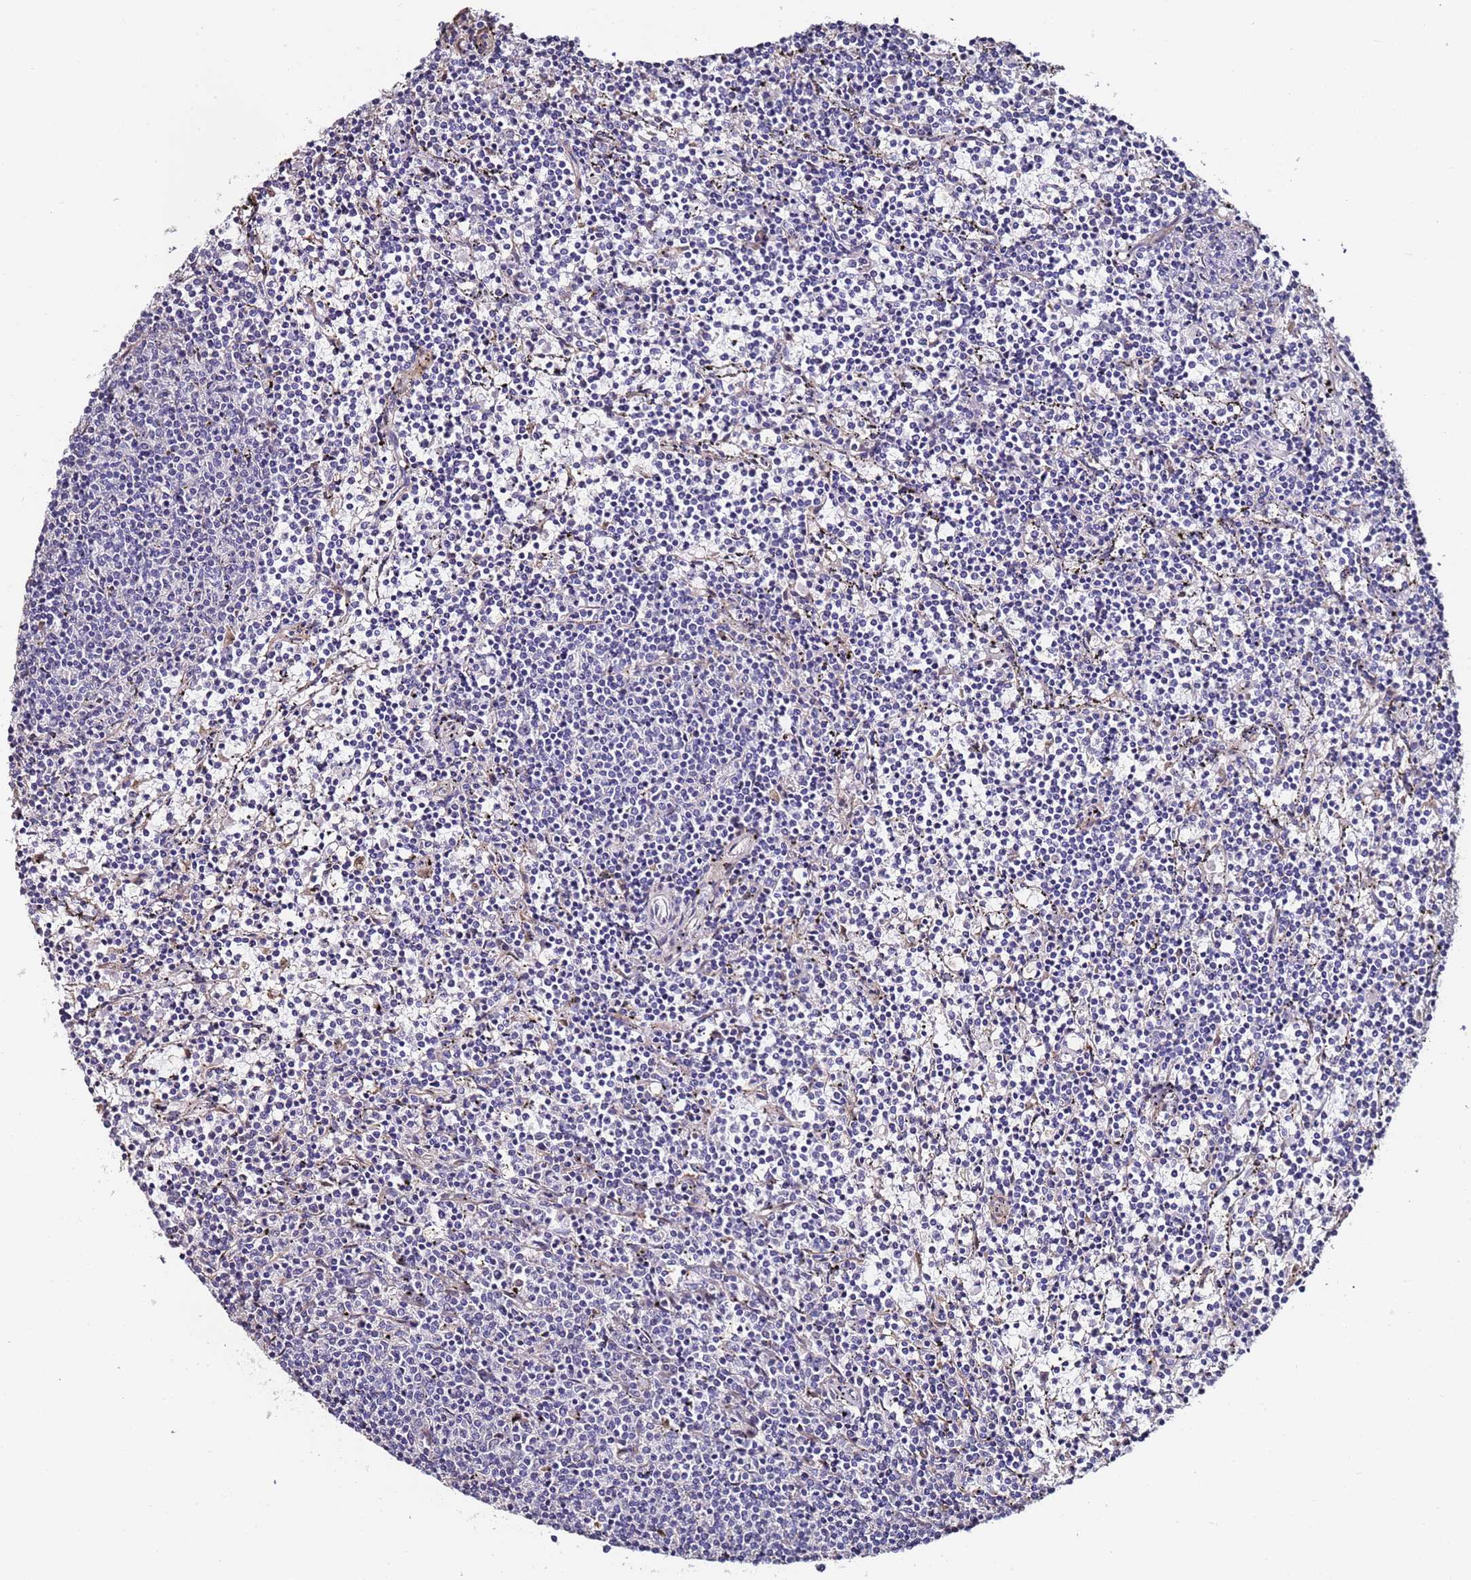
{"staining": {"intensity": "negative", "quantity": "none", "location": "none"}, "tissue": "lymphoma", "cell_type": "Tumor cells", "image_type": "cancer", "snomed": [{"axis": "morphology", "description": "Malignant lymphoma, non-Hodgkin's type, Low grade"}, {"axis": "topography", "description": "Spleen"}], "caption": "This micrograph is of malignant lymphoma, non-Hodgkin's type (low-grade) stained with immunohistochemistry (IHC) to label a protein in brown with the nuclei are counter-stained blue. There is no expression in tumor cells. Nuclei are stained in blue.", "gene": "C3orf80", "patient": {"sex": "female", "age": 50}}